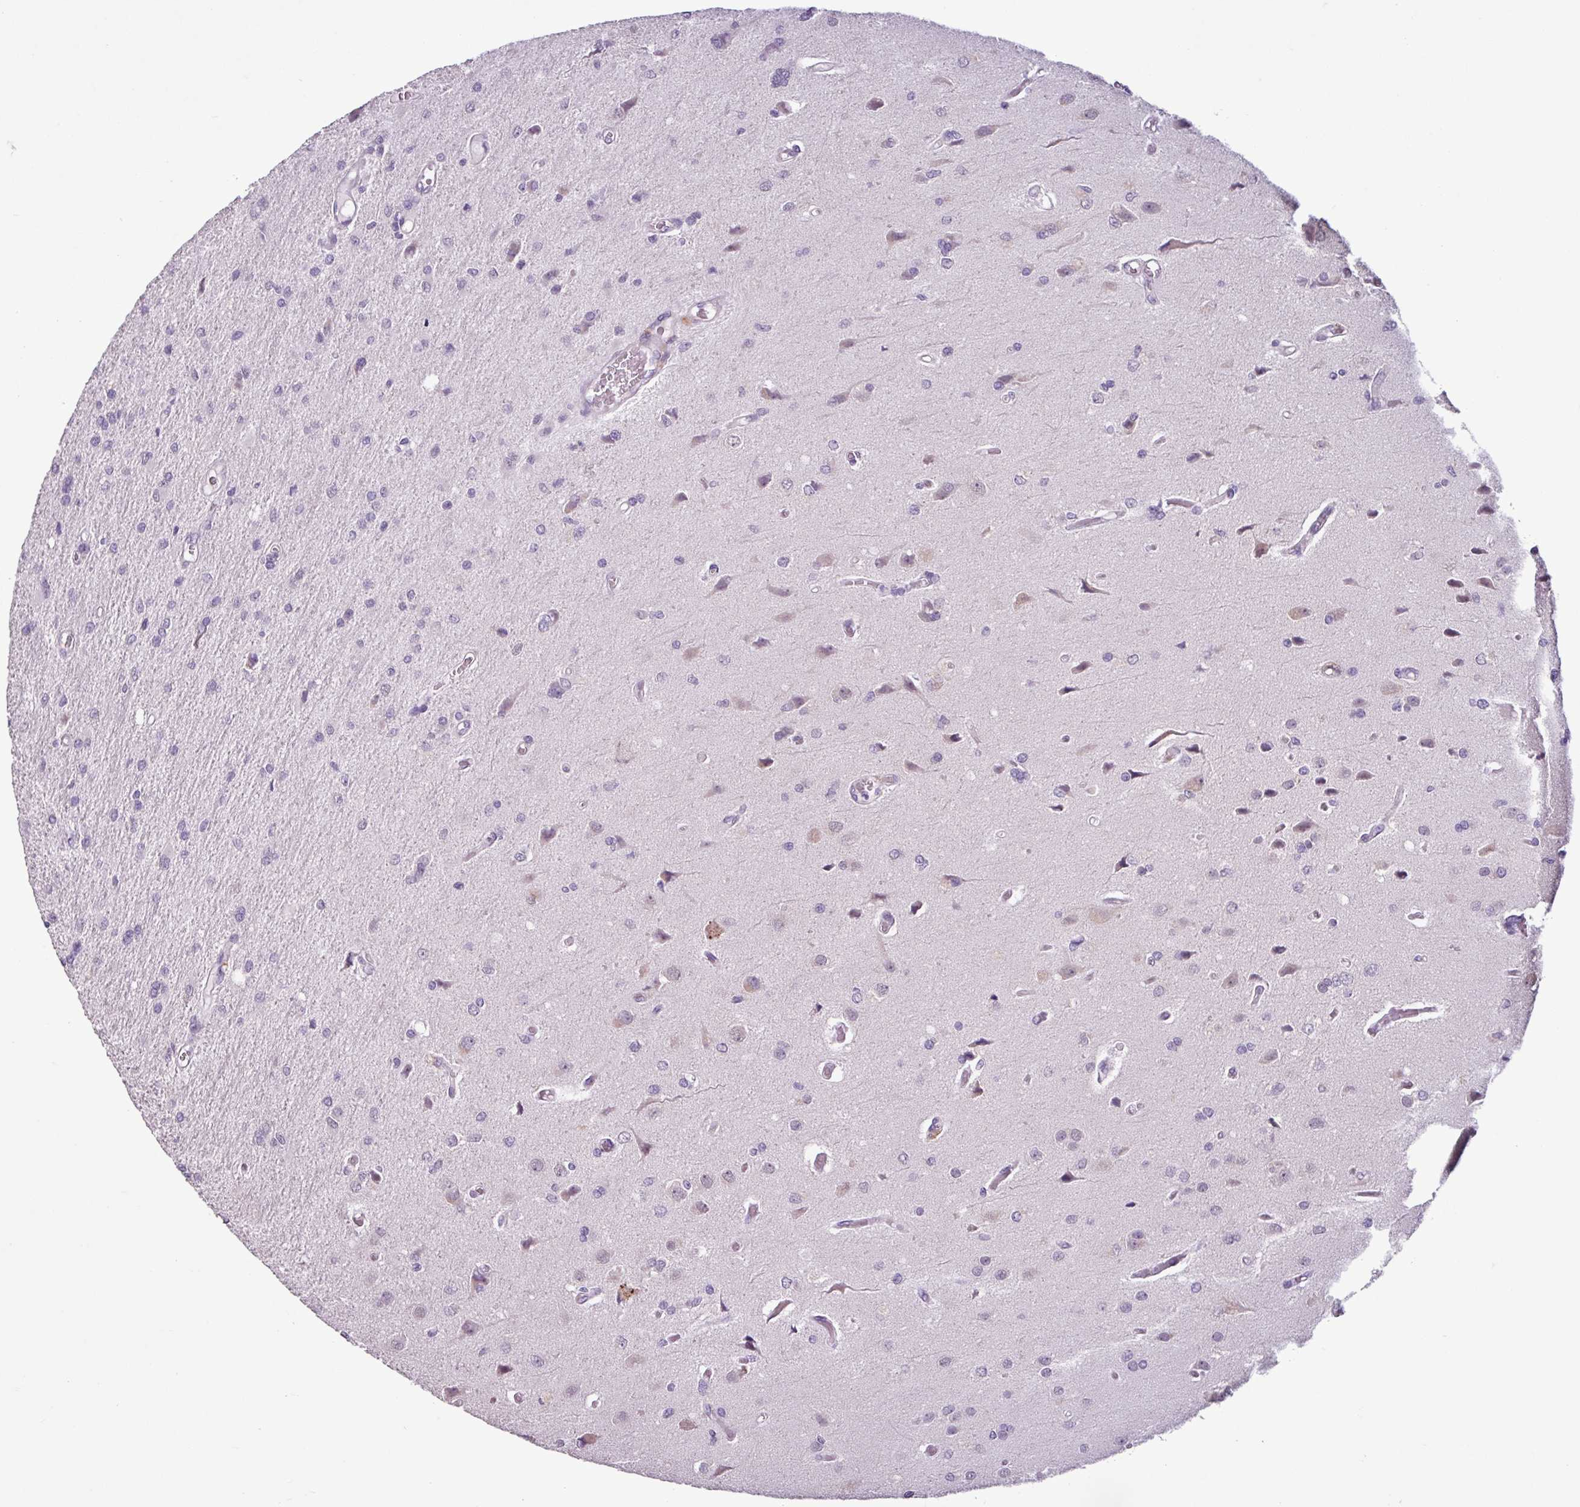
{"staining": {"intensity": "negative", "quantity": "none", "location": "none"}, "tissue": "glioma", "cell_type": "Tumor cells", "image_type": "cancer", "snomed": [{"axis": "morphology", "description": "Glioma, malignant, High grade"}, {"axis": "topography", "description": "Brain"}], "caption": "IHC of human glioma exhibits no staining in tumor cells.", "gene": "C9orf24", "patient": {"sex": "female", "age": 70}}